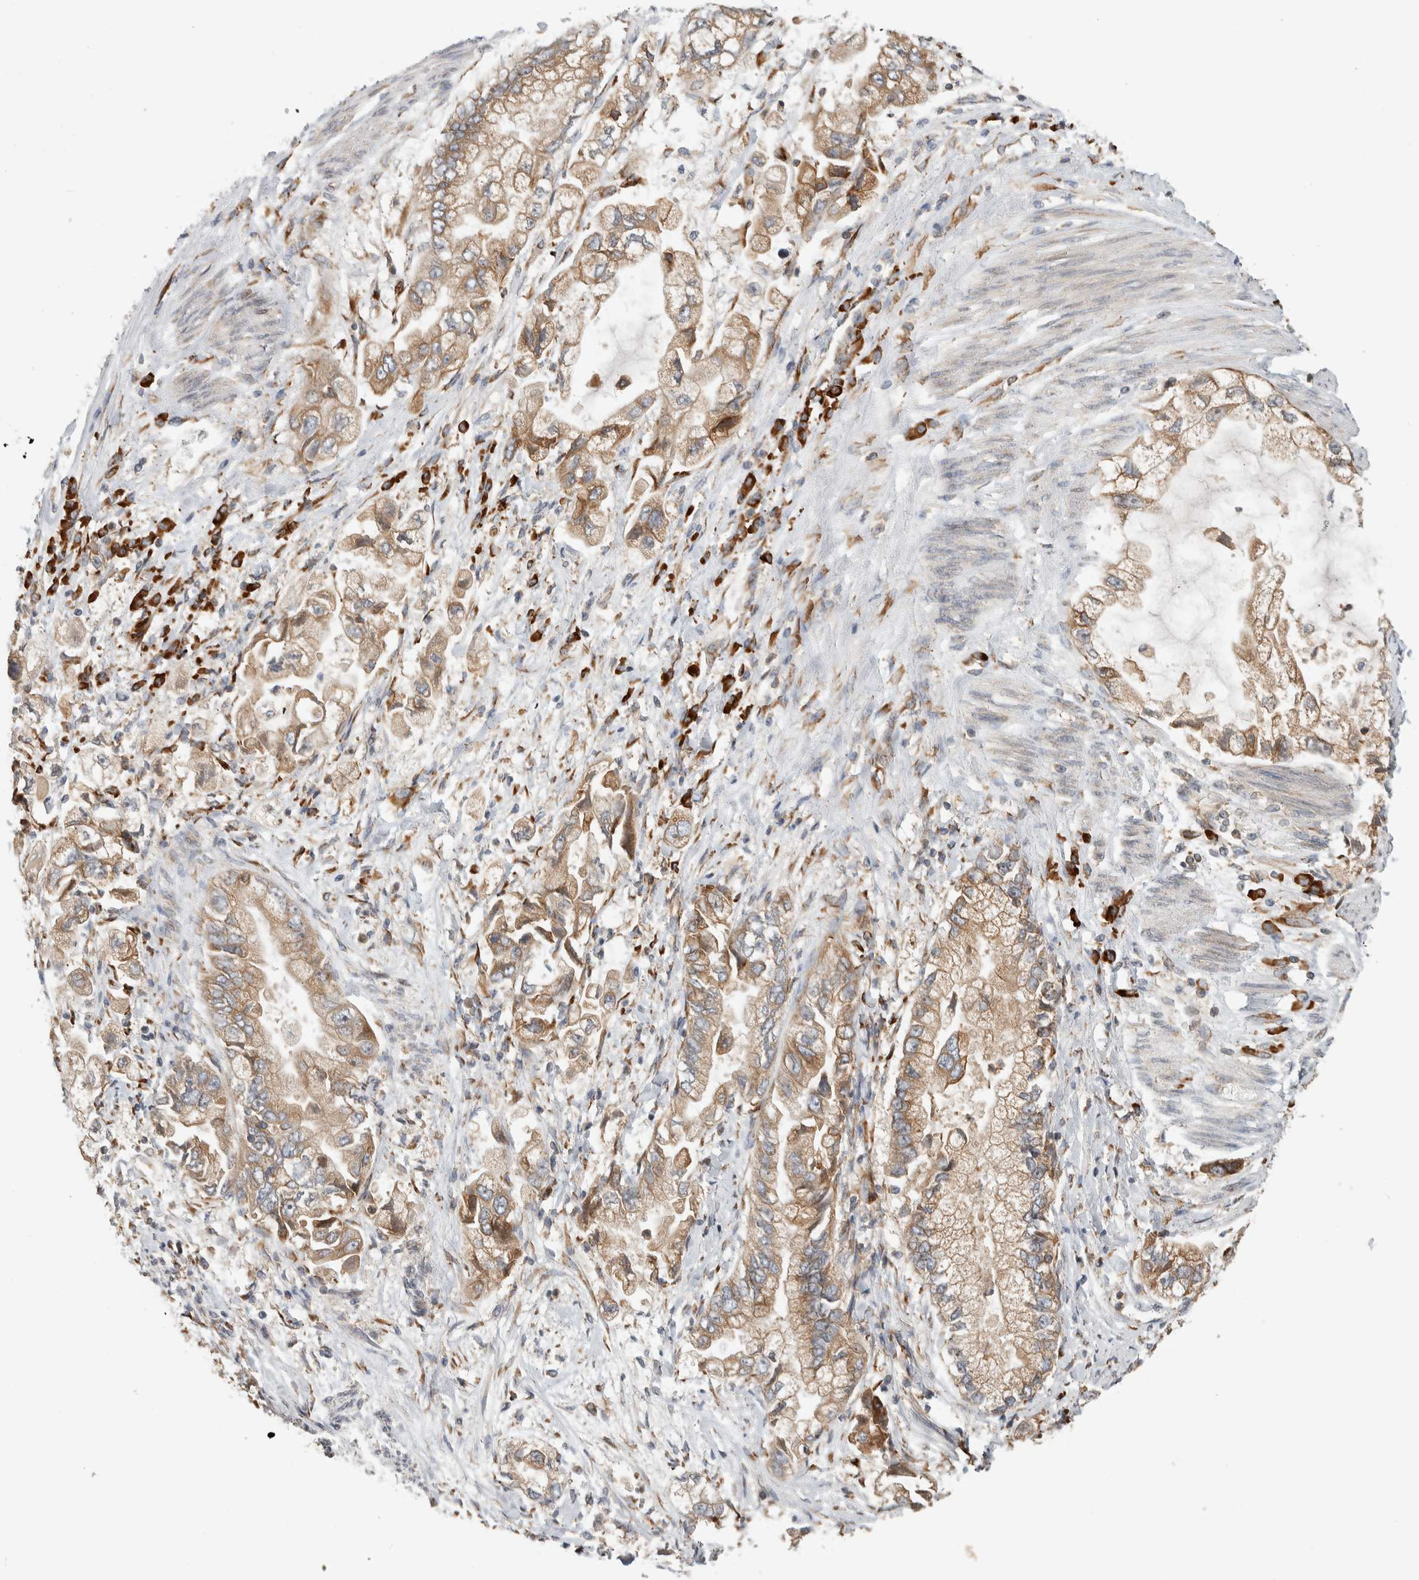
{"staining": {"intensity": "weak", "quantity": ">75%", "location": "cytoplasmic/membranous"}, "tissue": "stomach cancer", "cell_type": "Tumor cells", "image_type": "cancer", "snomed": [{"axis": "morphology", "description": "Normal tissue, NOS"}, {"axis": "morphology", "description": "Adenocarcinoma, NOS"}, {"axis": "topography", "description": "Stomach"}], "caption": "Protein staining by immunohistochemistry (IHC) exhibits weak cytoplasmic/membranous expression in approximately >75% of tumor cells in stomach cancer (adenocarcinoma).", "gene": "EIF3H", "patient": {"sex": "male", "age": 62}}